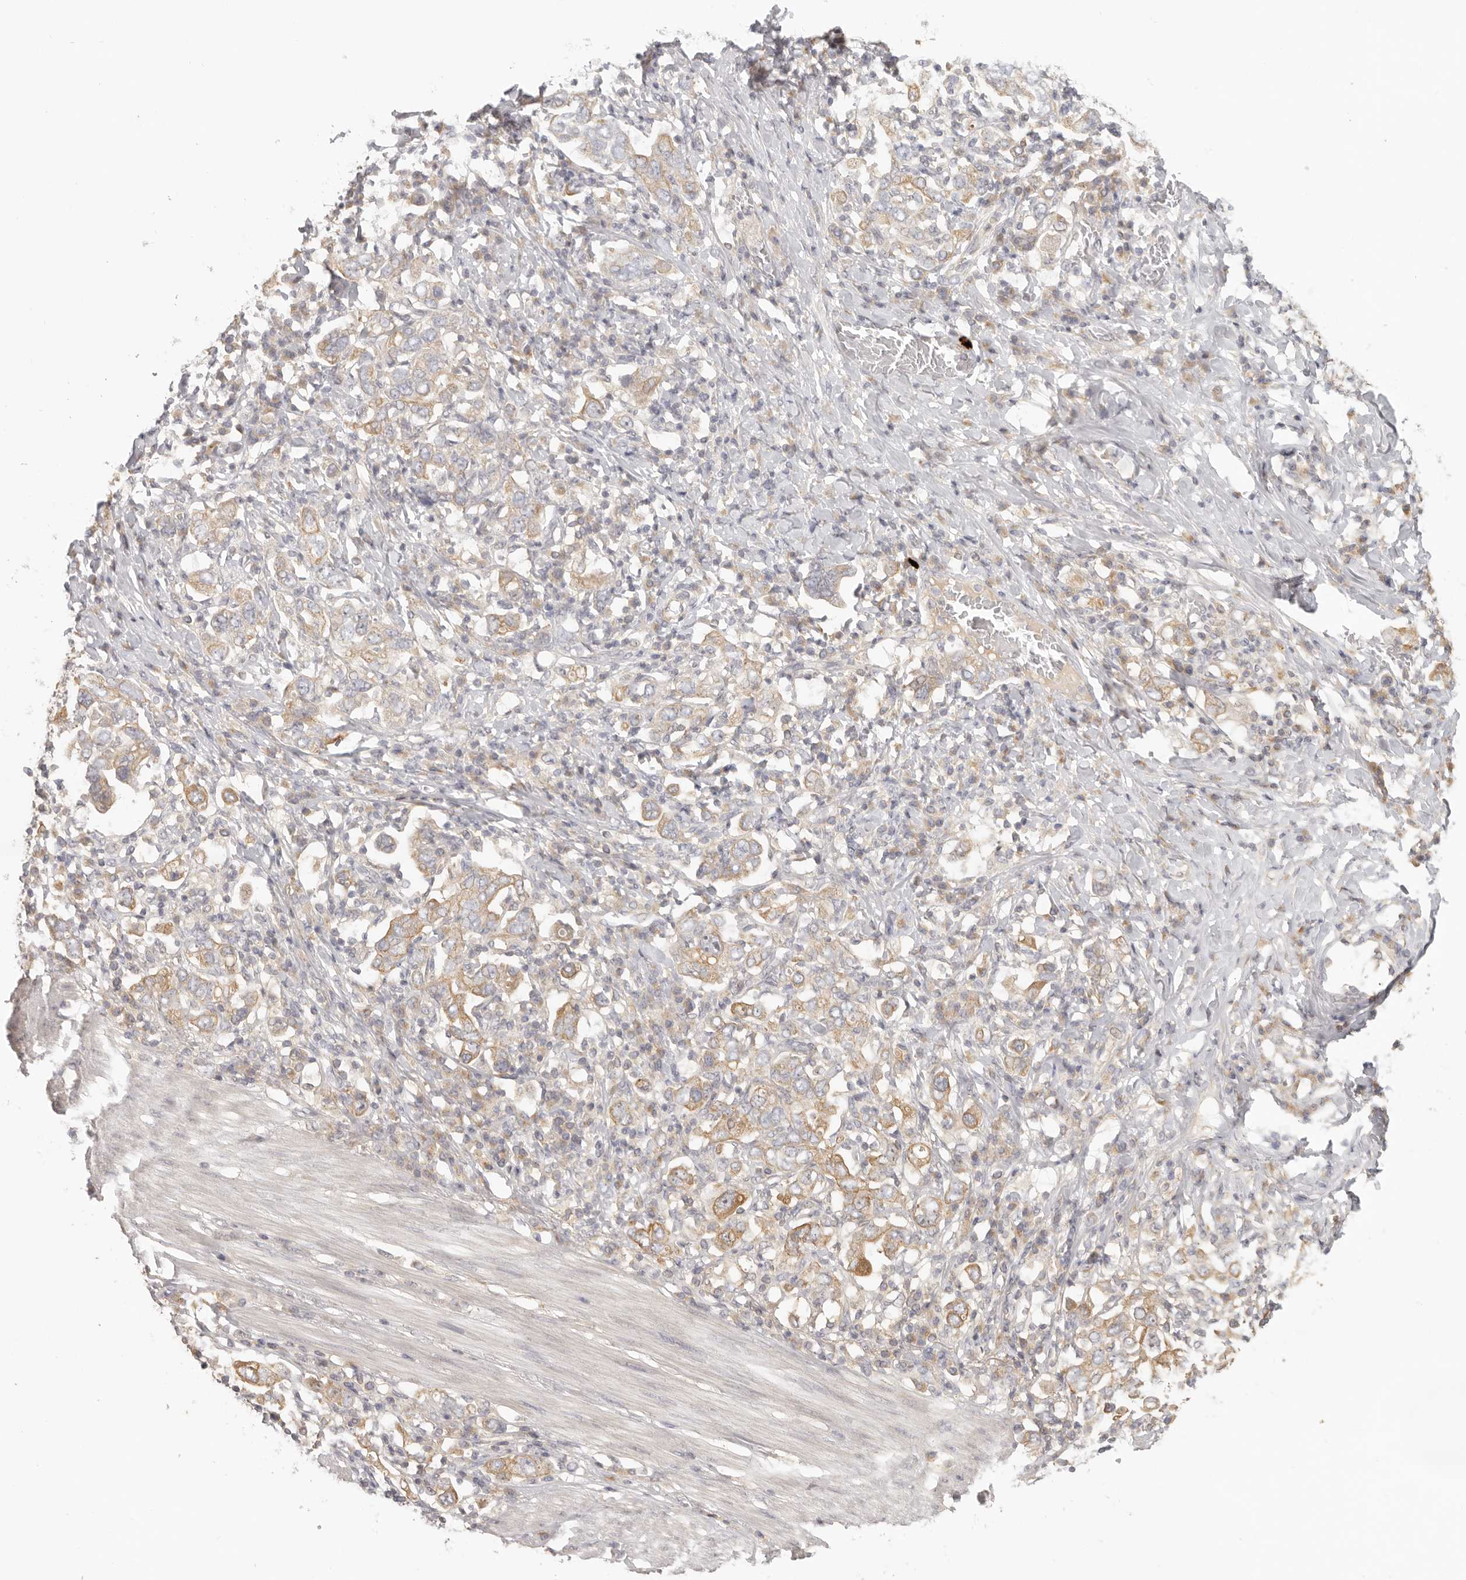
{"staining": {"intensity": "moderate", "quantity": ">75%", "location": "cytoplasmic/membranous"}, "tissue": "stomach cancer", "cell_type": "Tumor cells", "image_type": "cancer", "snomed": [{"axis": "morphology", "description": "Adenocarcinoma, NOS"}, {"axis": "topography", "description": "Stomach, upper"}], "caption": "Stomach adenocarcinoma stained with immunohistochemistry demonstrates moderate cytoplasmic/membranous staining in about >75% of tumor cells.", "gene": "AHDC1", "patient": {"sex": "male", "age": 62}}